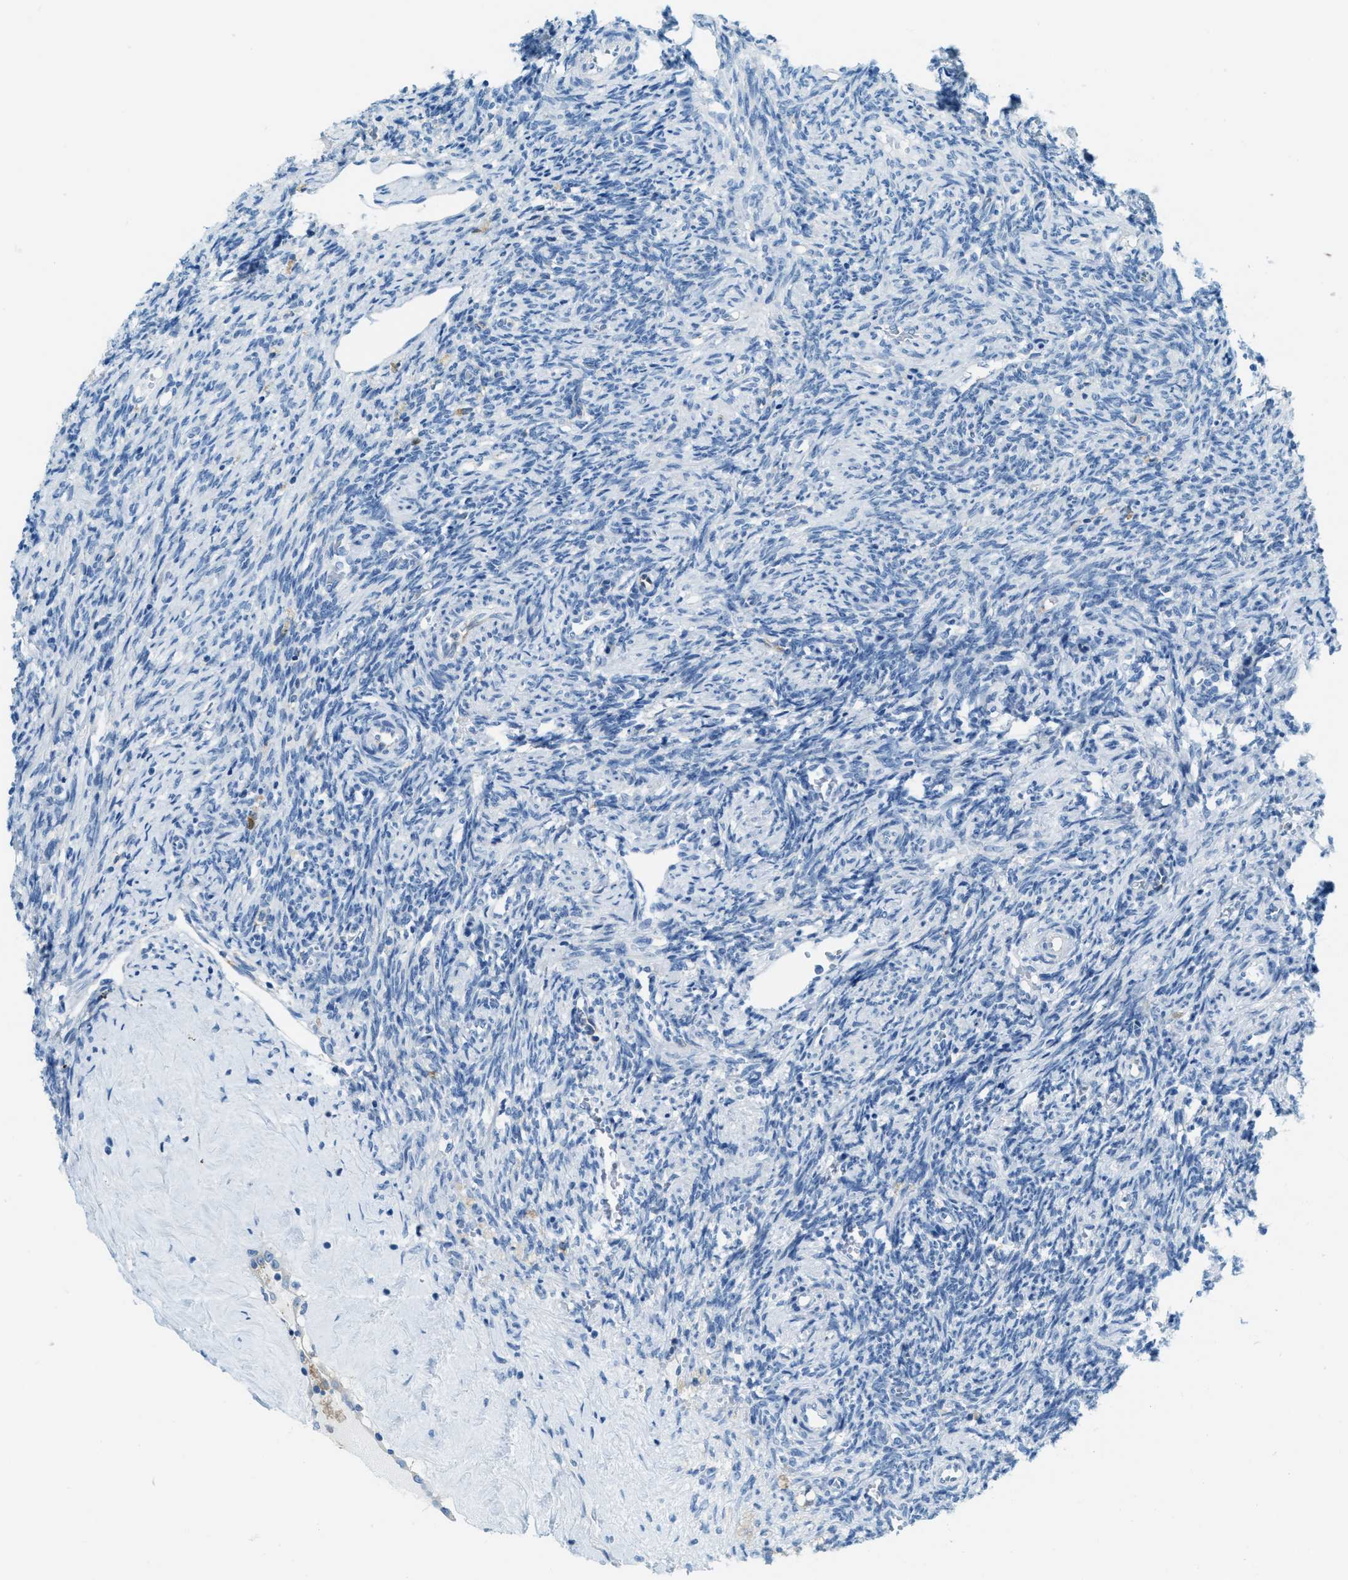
{"staining": {"intensity": "negative", "quantity": "none", "location": "none"}, "tissue": "ovary", "cell_type": "Follicle cells", "image_type": "normal", "snomed": [{"axis": "morphology", "description": "Normal tissue, NOS"}, {"axis": "topography", "description": "Ovary"}], "caption": "Protein analysis of benign ovary exhibits no significant staining in follicle cells. The staining is performed using DAB (3,3'-diaminobenzidine) brown chromogen with nuclei counter-stained in using hematoxylin.", "gene": "MATCAP2", "patient": {"sex": "female", "age": 41}}